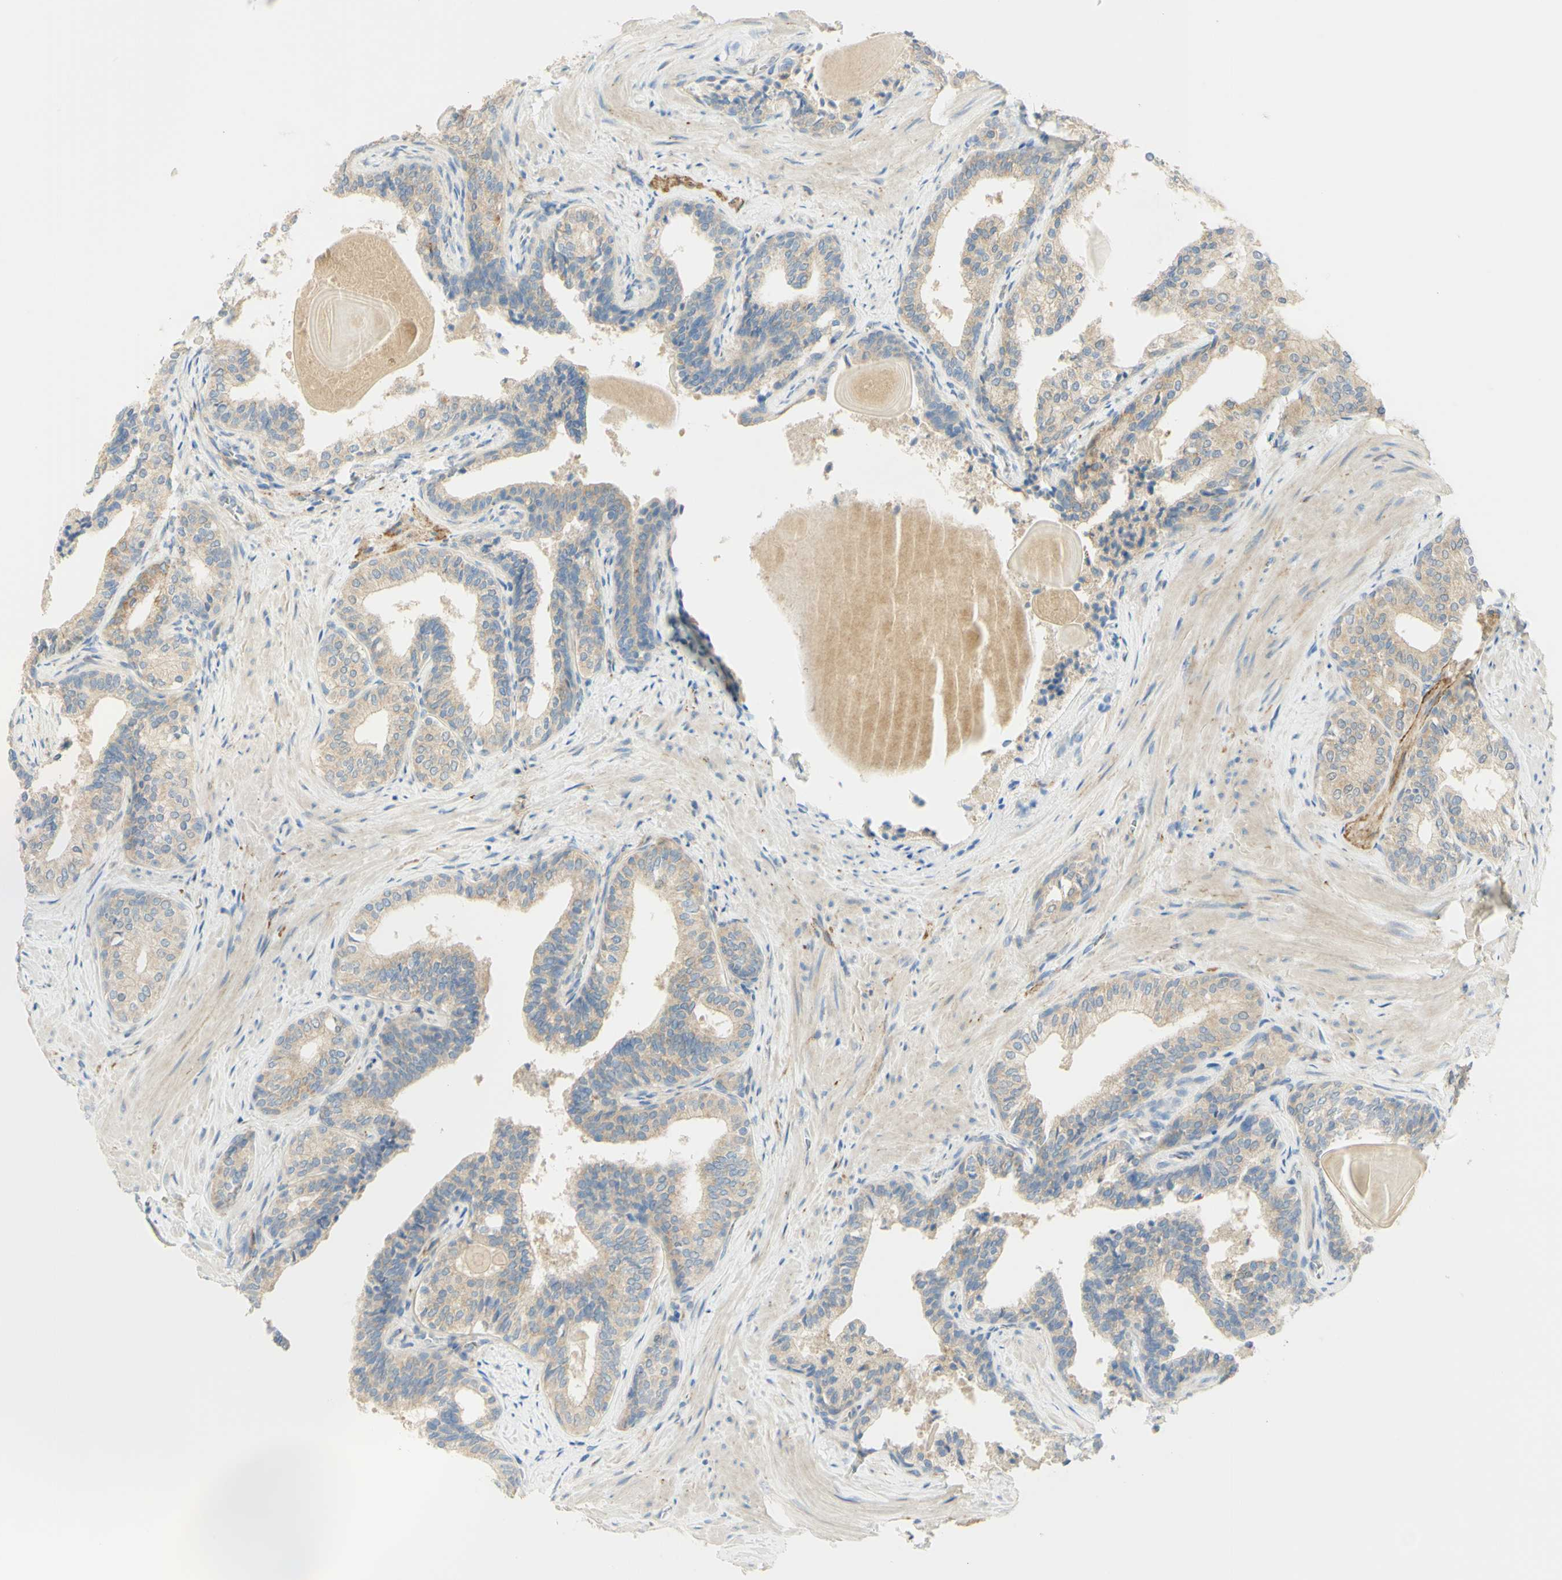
{"staining": {"intensity": "weak", "quantity": ">75%", "location": "cytoplasmic/membranous"}, "tissue": "prostate cancer", "cell_type": "Tumor cells", "image_type": "cancer", "snomed": [{"axis": "morphology", "description": "Adenocarcinoma, Low grade"}, {"axis": "topography", "description": "Prostate"}], "caption": "Immunohistochemistry (IHC) (DAB (3,3'-diaminobenzidine)) staining of human prostate cancer (adenocarcinoma (low-grade)) displays weak cytoplasmic/membranous protein positivity in approximately >75% of tumor cells. Using DAB (brown) and hematoxylin (blue) stains, captured at high magnification using brightfield microscopy.", "gene": "GCNT3", "patient": {"sex": "male", "age": 60}}